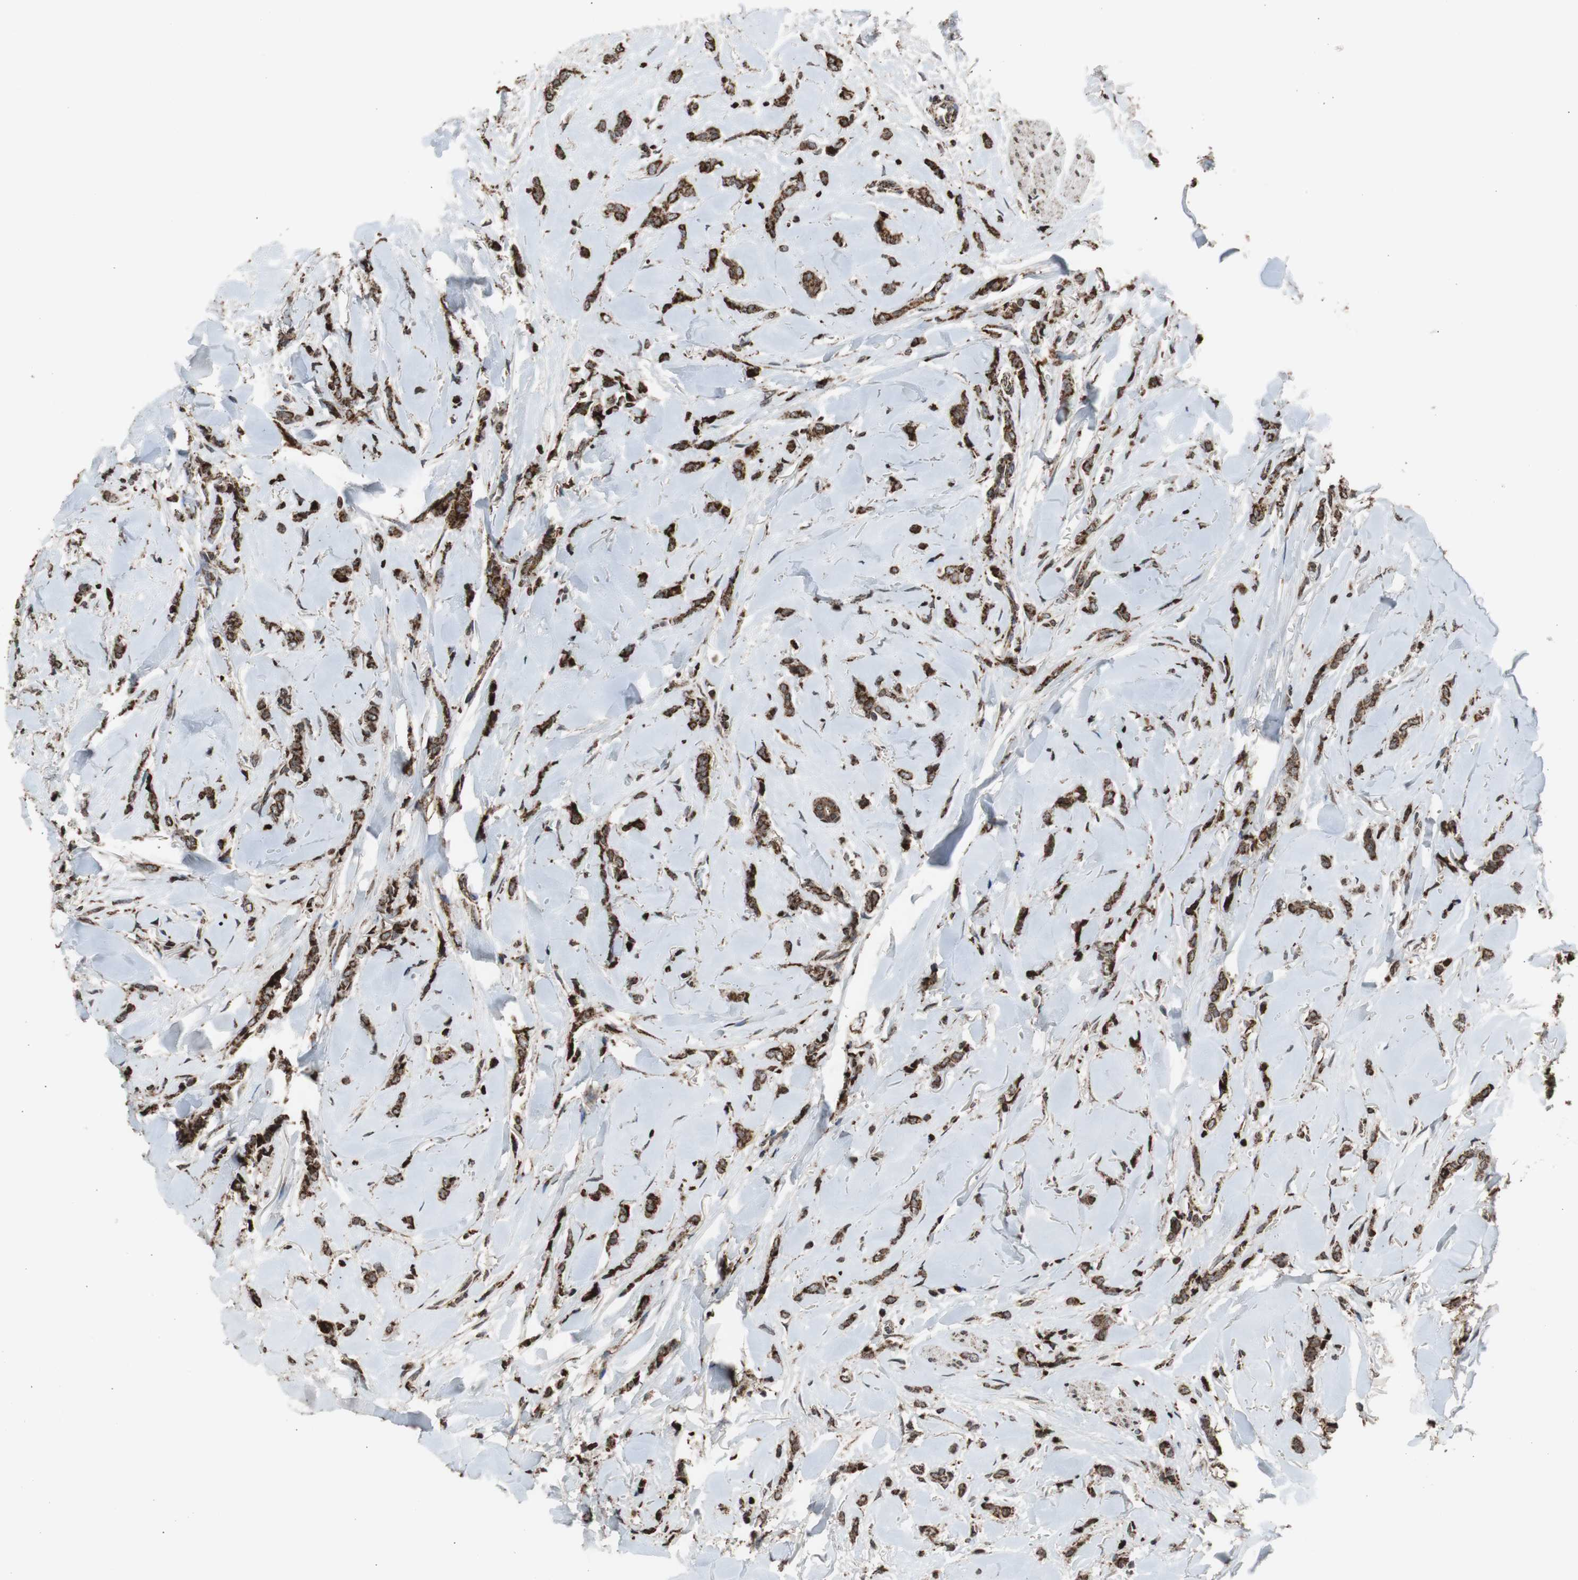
{"staining": {"intensity": "strong", "quantity": ">75%", "location": "cytoplasmic/membranous"}, "tissue": "breast cancer", "cell_type": "Tumor cells", "image_type": "cancer", "snomed": [{"axis": "morphology", "description": "Lobular carcinoma"}, {"axis": "topography", "description": "Skin"}, {"axis": "topography", "description": "Breast"}], "caption": "Protein analysis of breast lobular carcinoma tissue reveals strong cytoplasmic/membranous staining in about >75% of tumor cells. Immunohistochemistry stains the protein of interest in brown and the nuclei are stained blue.", "gene": "HSPA9", "patient": {"sex": "female", "age": 46}}